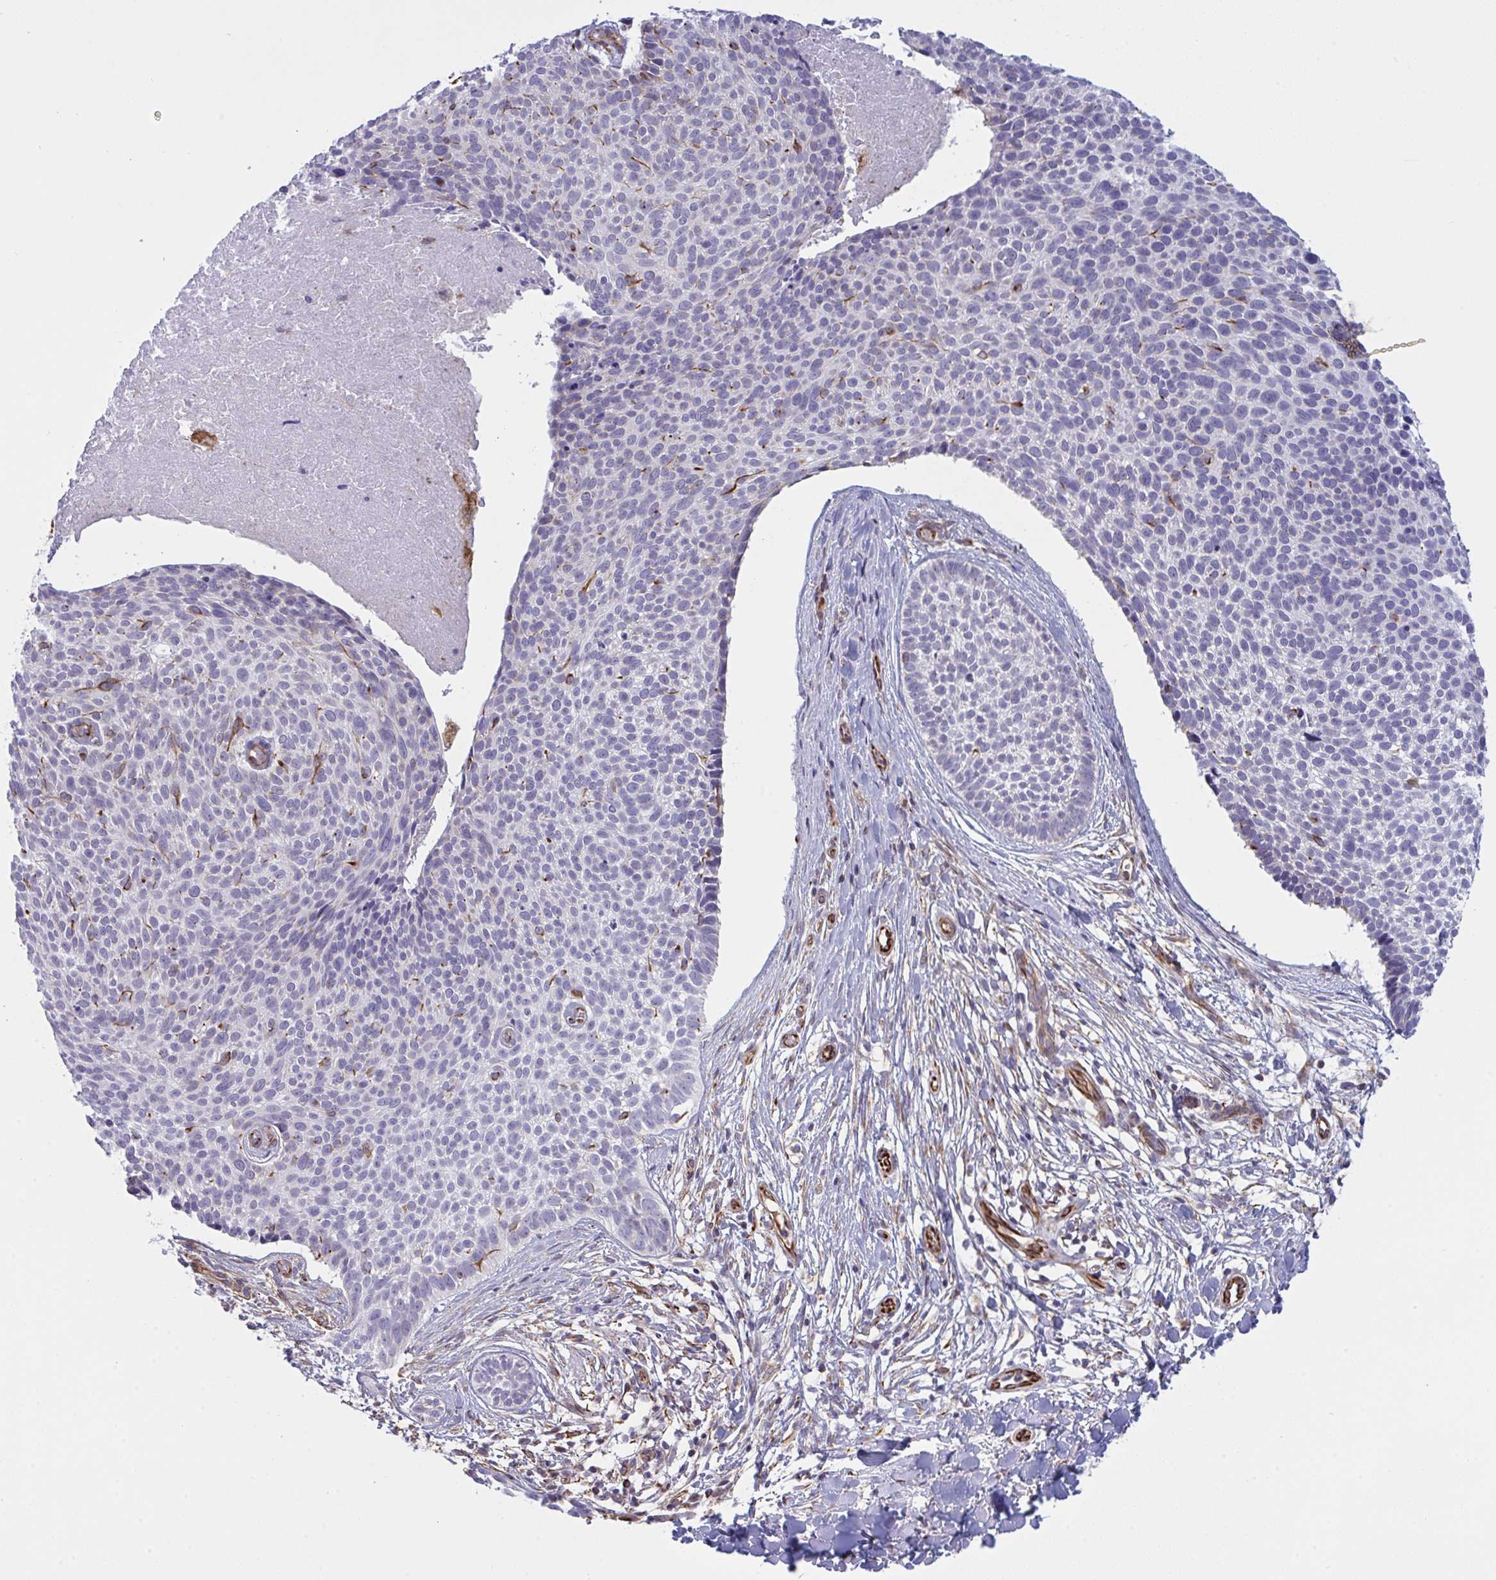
{"staining": {"intensity": "negative", "quantity": "none", "location": "none"}, "tissue": "skin cancer", "cell_type": "Tumor cells", "image_type": "cancer", "snomed": [{"axis": "morphology", "description": "Basal cell carcinoma"}, {"axis": "topography", "description": "Skin"}, {"axis": "topography", "description": "Skin of back"}], "caption": "Photomicrograph shows no significant protein staining in tumor cells of skin cancer.", "gene": "DCBLD1", "patient": {"sex": "male", "age": 81}}